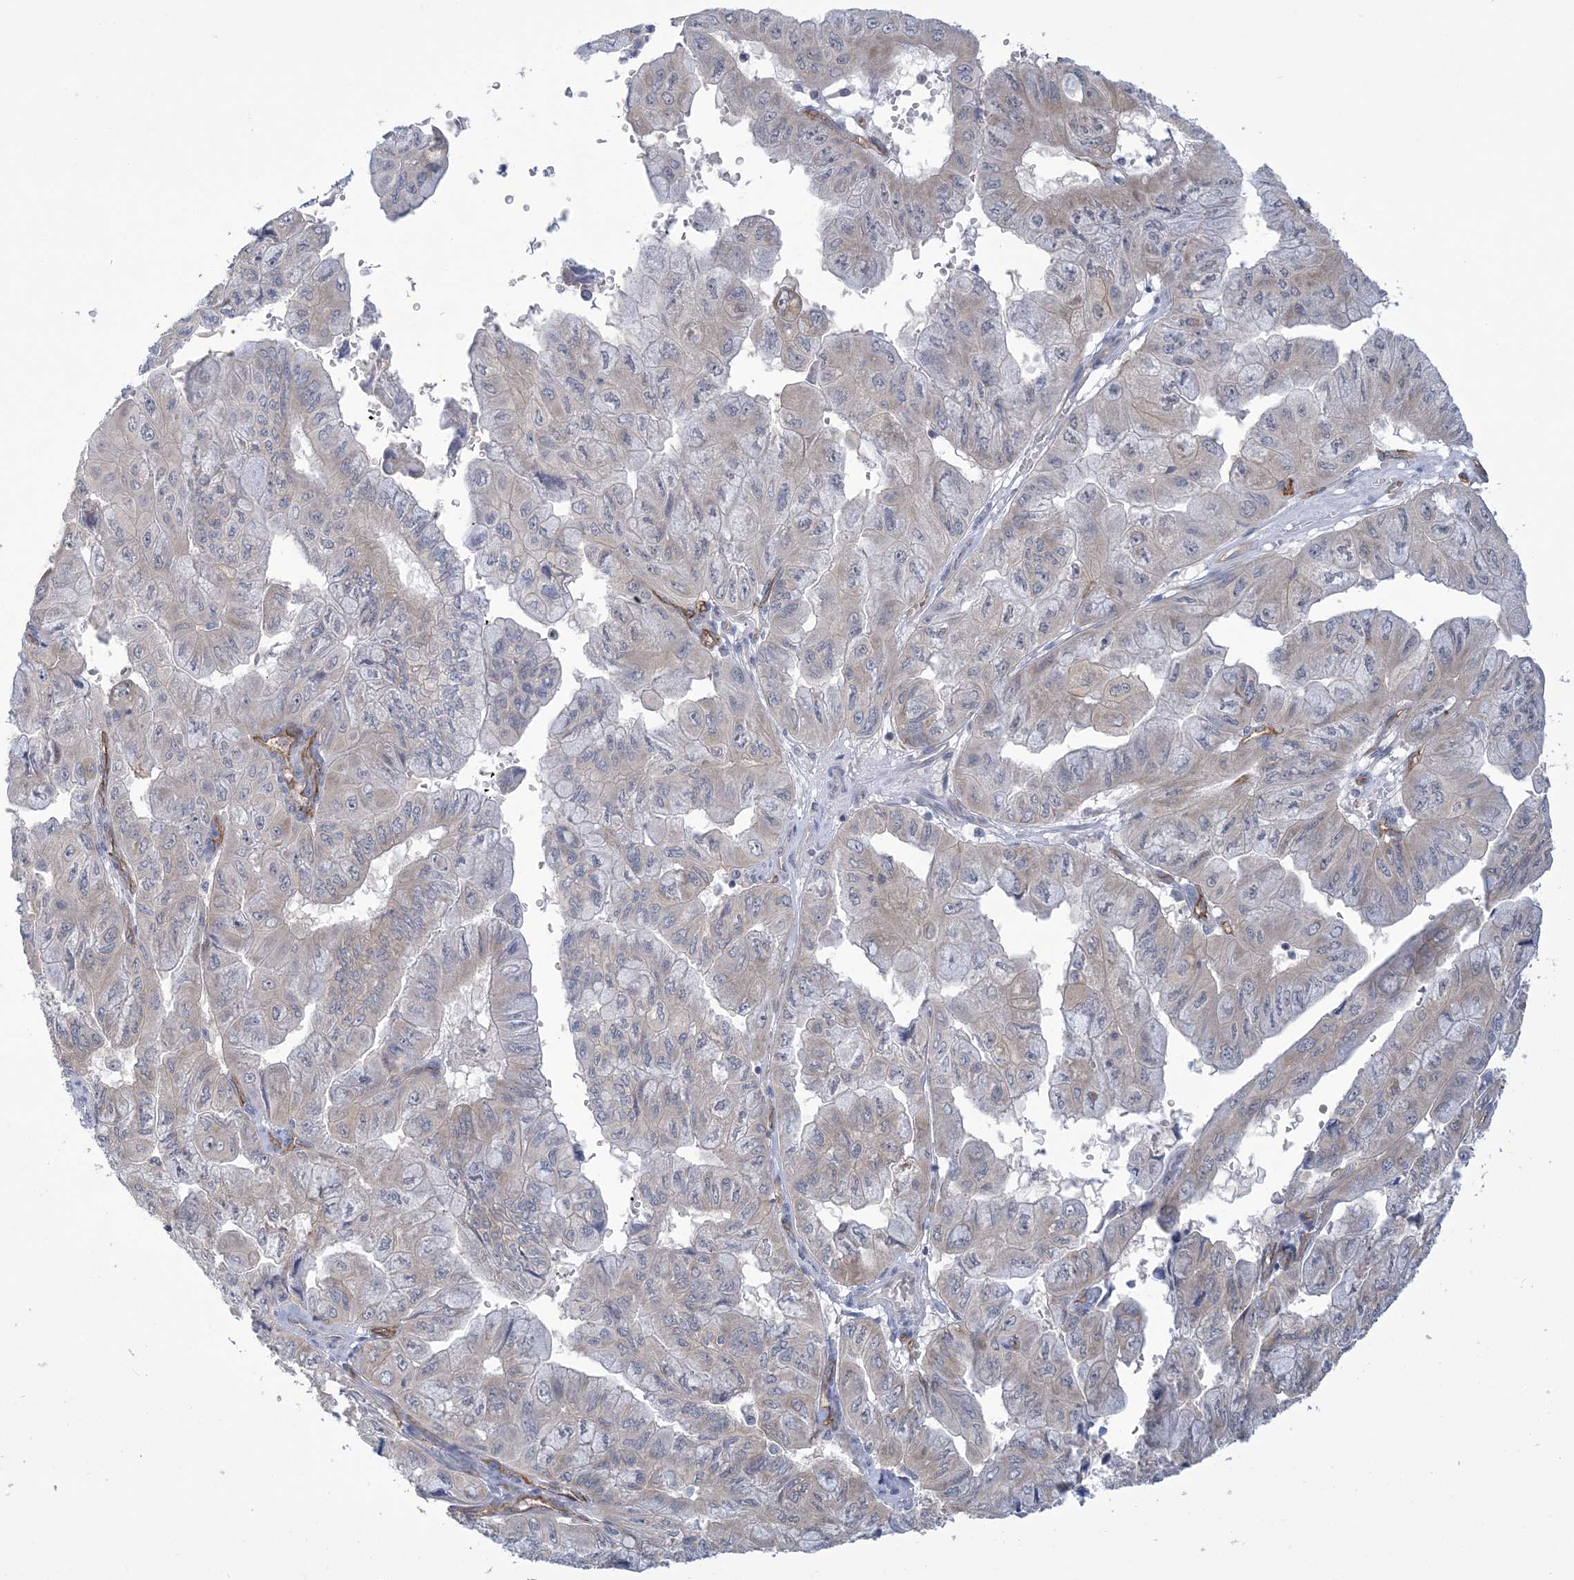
{"staining": {"intensity": "negative", "quantity": "none", "location": "none"}, "tissue": "pancreatic cancer", "cell_type": "Tumor cells", "image_type": "cancer", "snomed": [{"axis": "morphology", "description": "Adenocarcinoma, NOS"}, {"axis": "topography", "description": "Pancreas"}], "caption": "This is a micrograph of immunohistochemistry staining of adenocarcinoma (pancreatic), which shows no staining in tumor cells. (DAB (3,3'-diaminobenzidine) immunohistochemistry, high magnification).", "gene": "FARSB", "patient": {"sex": "male", "age": 51}}